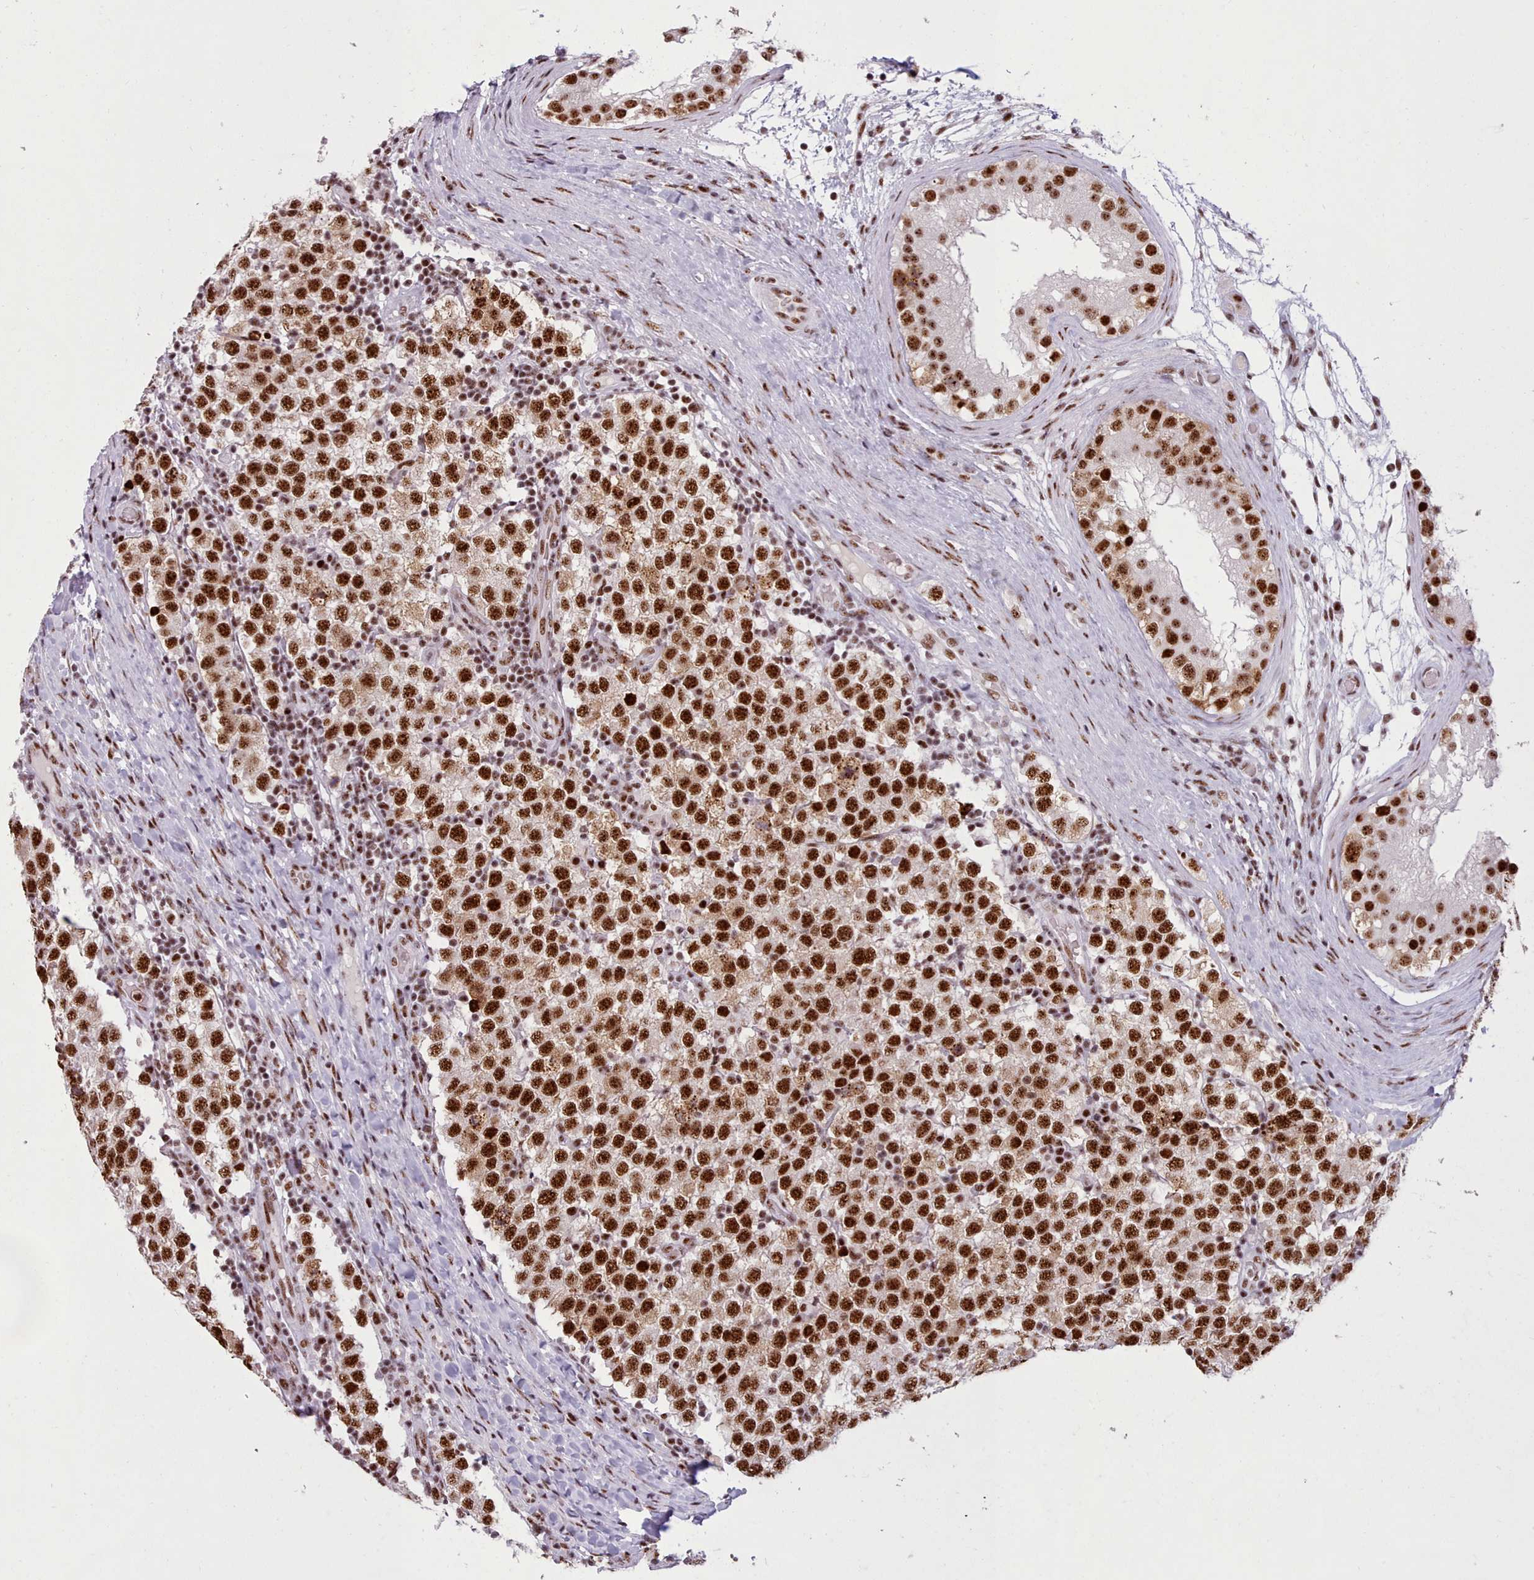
{"staining": {"intensity": "strong", "quantity": ">75%", "location": "nuclear"}, "tissue": "testis cancer", "cell_type": "Tumor cells", "image_type": "cancer", "snomed": [{"axis": "morphology", "description": "Seminoma, NOS"}, {"axis": "topography", "description": "Testis"}], "caption": "Tumor cells demonstrate high levels of strong nuclear expression in about >75% of cells in seminoma (testis).", "gene": "TMEM35B", "patient": {"sex": "male", "age": 34}}